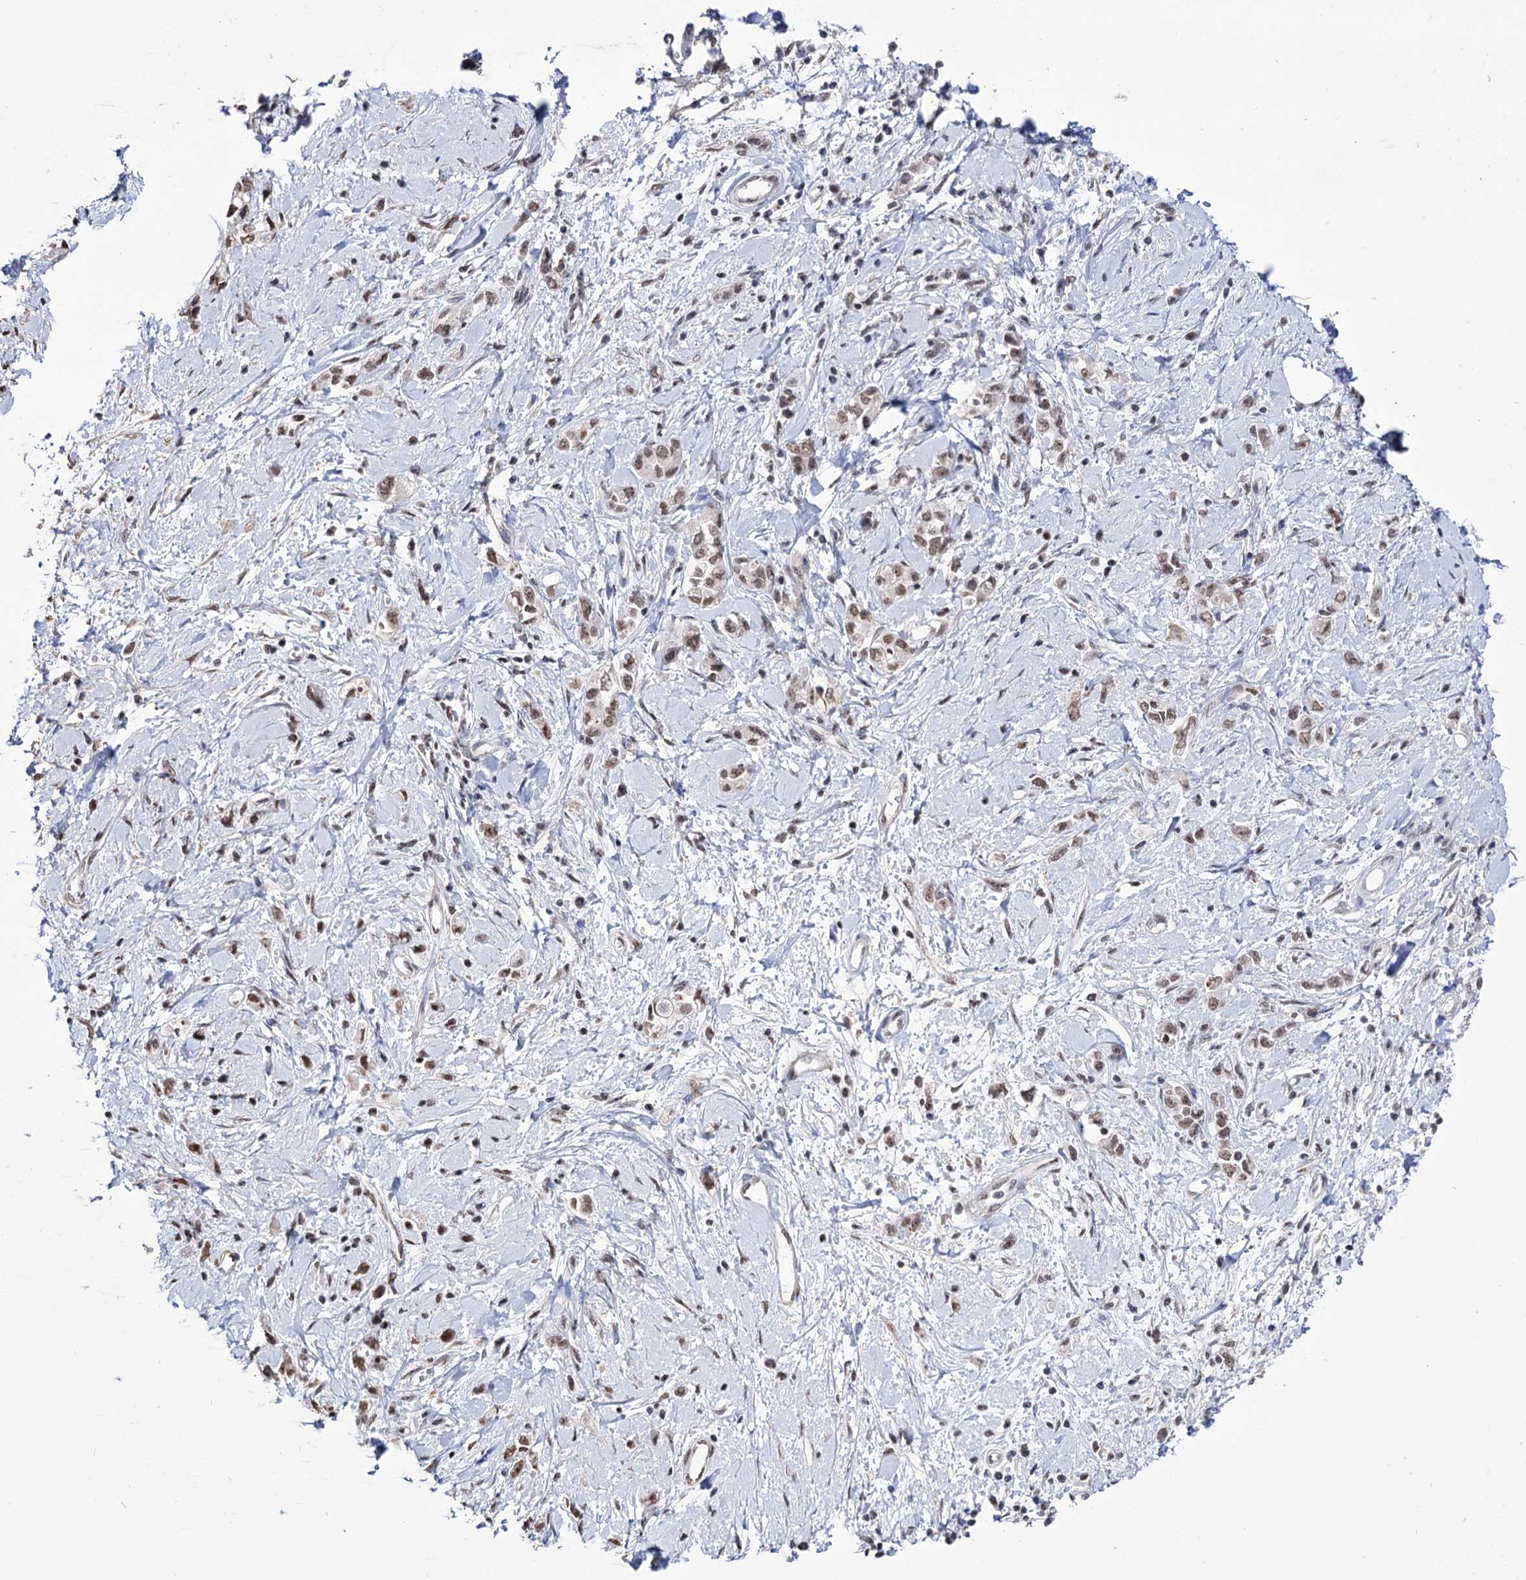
{"staining": {"intensity": "weak", "quantity": "25%-75%", "location": "nuclear"}, "tissue": "stomach cancer", "cell_type": "Tumor cells", "image_type": "cancer", "snomed": [{"axis": "morphology", "description": "Adenocarcinoma, NOS"}, {"axis": "topography", "description": "Stomach"}], "caption": "Immunohistochemistry of stomach cancer (adenocarcinoma) displays low levels of weak nuclear expression in approximately 25%-75% of tumor cells.", "gene": "ABHD10", "patient": {"sex": "female", "age": 76}}